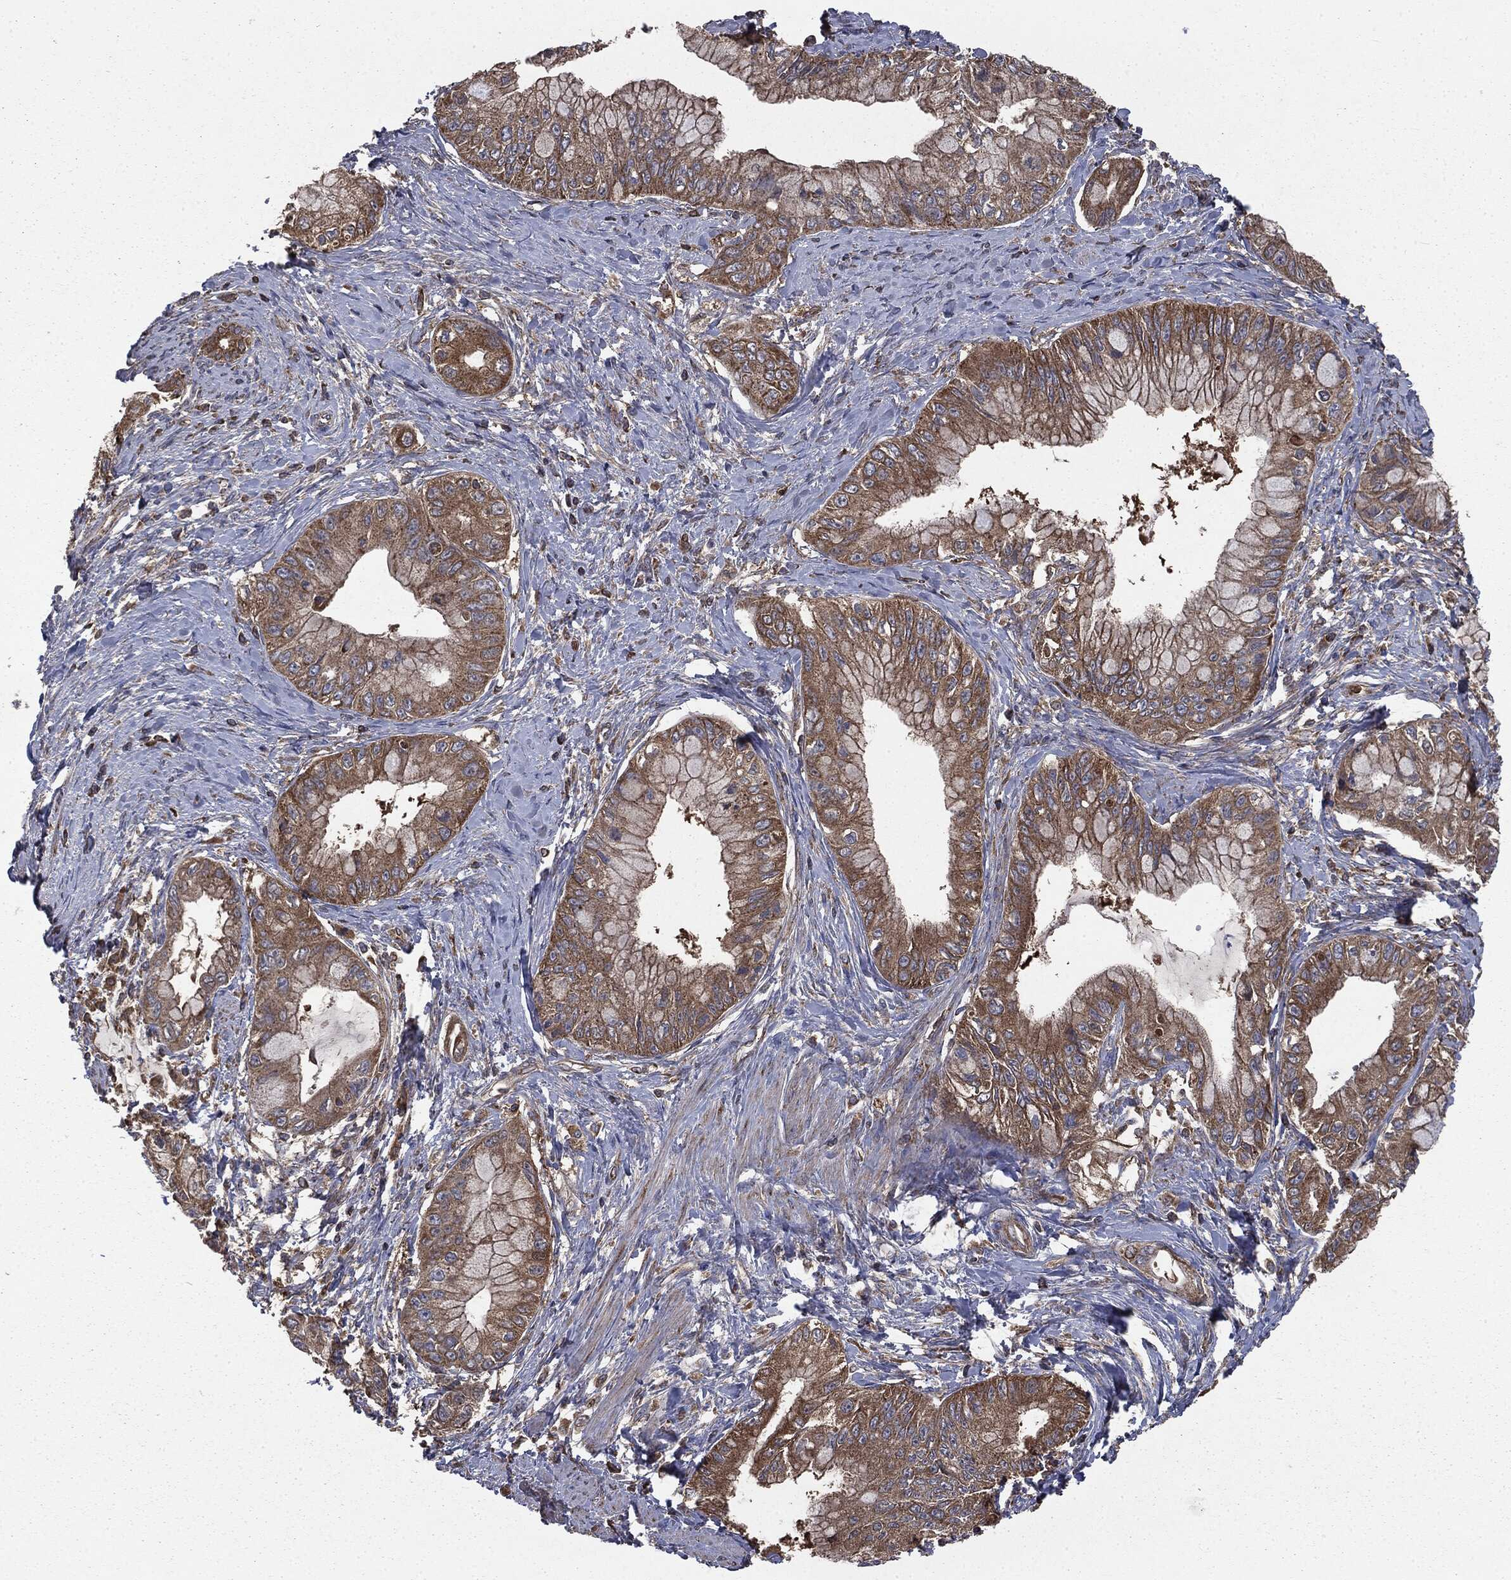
{"staining": {"intensity": "moderate", "quantity": ">75%", "location": "cytoplasmic/membranous"}, "tissue": "pancreatic cancer", "cell_type": "Tumor cells", "image_type": "cancer", "snomed": [{"axis": "morphology", "description": "Adenocarcinoma, NOS"}, {"axis": "topography", "description": "Pancreas"}], "caption": "About >75% of tumor cells in human pancreatic cancer exhibit moderate cytoplasmic/membranous protein expression as visualized by brown immunohistochemical staining.", "gene": "MAPK6", "patient": {"sex": "male", "age": 48}}